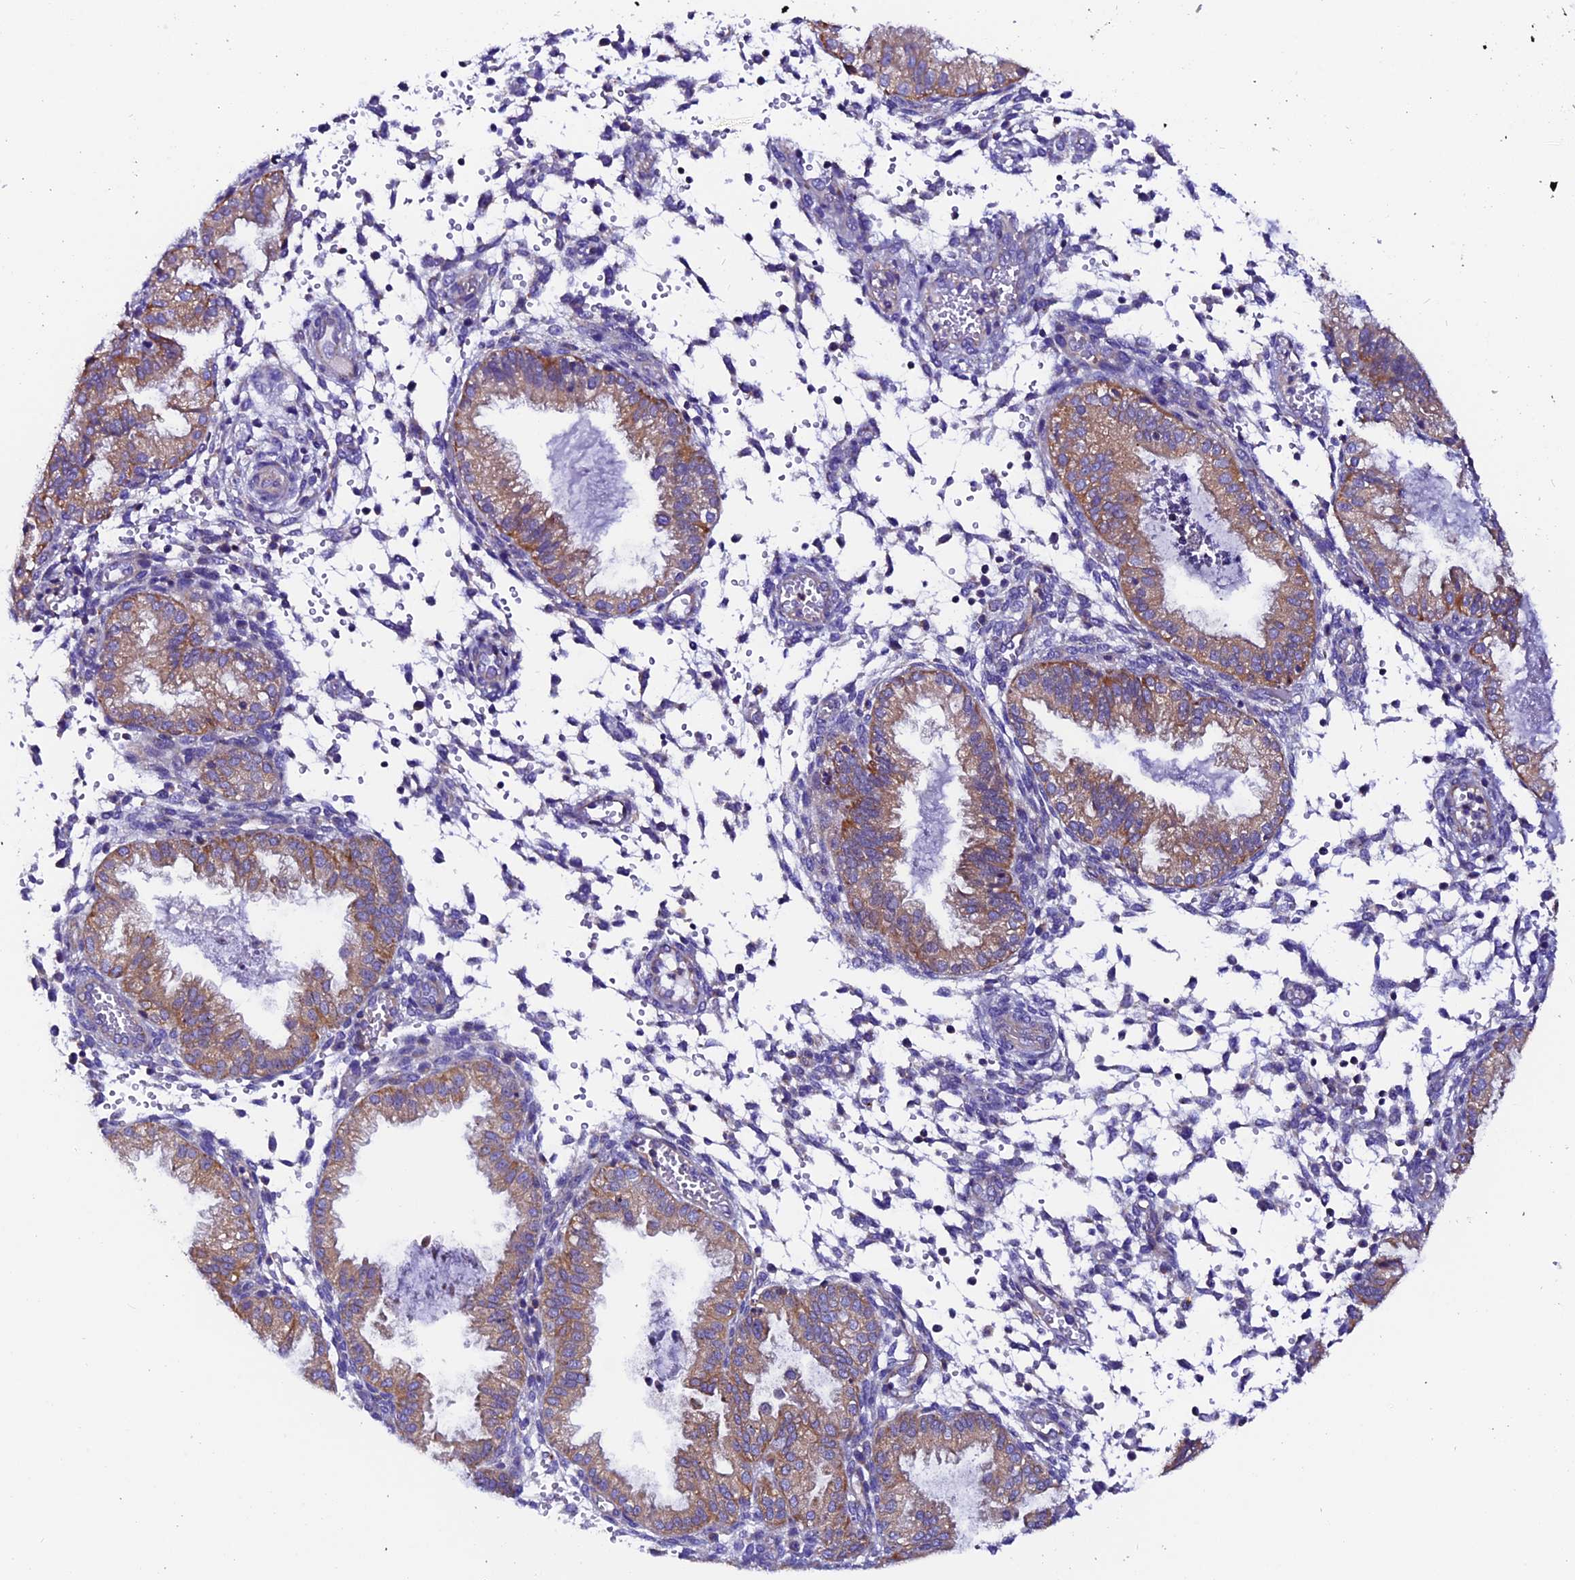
{"staining": {"intensity": "negative", "quantity": "none", "location": "none"}, "tissue": "endometrium", "cell_type": "Cells in endometrial stroma", "image_type": "normal", "snomed": [{"axis": "morphology", "description": "Normal tissue, NOS"}, {"axis": "topography", "description": "Endometrium"}], "caption": "Immunohistochemistry (IHC) histopathology image of benign endometrium stained for a protein (brown), which exhibits no expression in cells in endometrial stroma.", "gene": "COMTD1", "patient": {"sex": "female", "age": 33}}